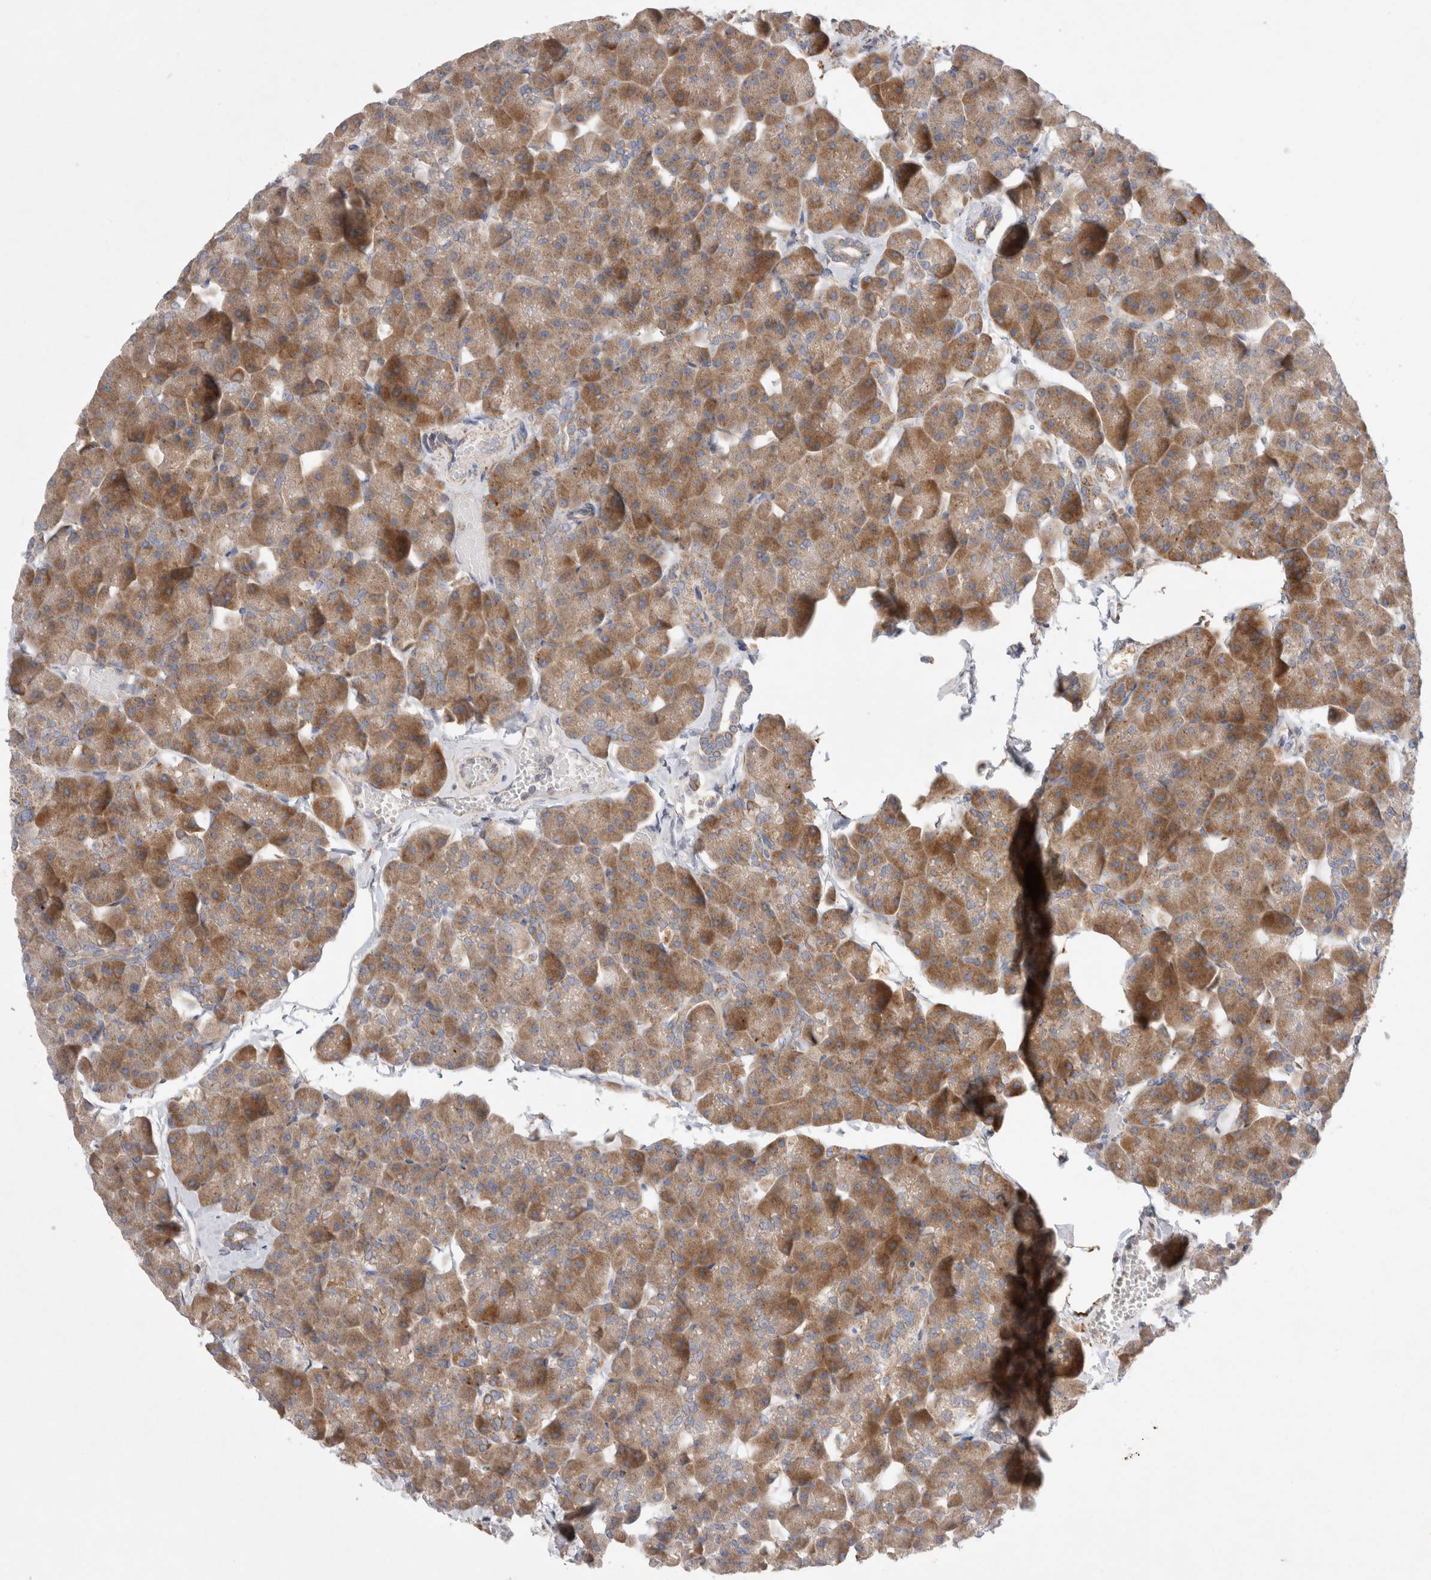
{"staining": {"intensity": "moderate", "quantity": ">75%", "location": "cytoplasmic/membranous"}, "tissue": "pancreas", "cell_type": "Exocrine glandular cells", "image_type": "normal", "snomed": [{"axis": "morphology", "description": "Normal tissue, NOS"}, {"axis": "topography", "description": "Pancreas"}], "caption": "Protein staining demonstrates moderate cytoplasmic/membranous expression in approximately >75% of exocrine glandular cells in unremarkable pancreas. (Stains: DAB (3,3'-diaminobenzidine) in brown, nuclei in blue, Microscopy: brightfield microscopy at high magnification).", "gene": "TBC1D16", "patient": {"sex": "male", "age": 35}}